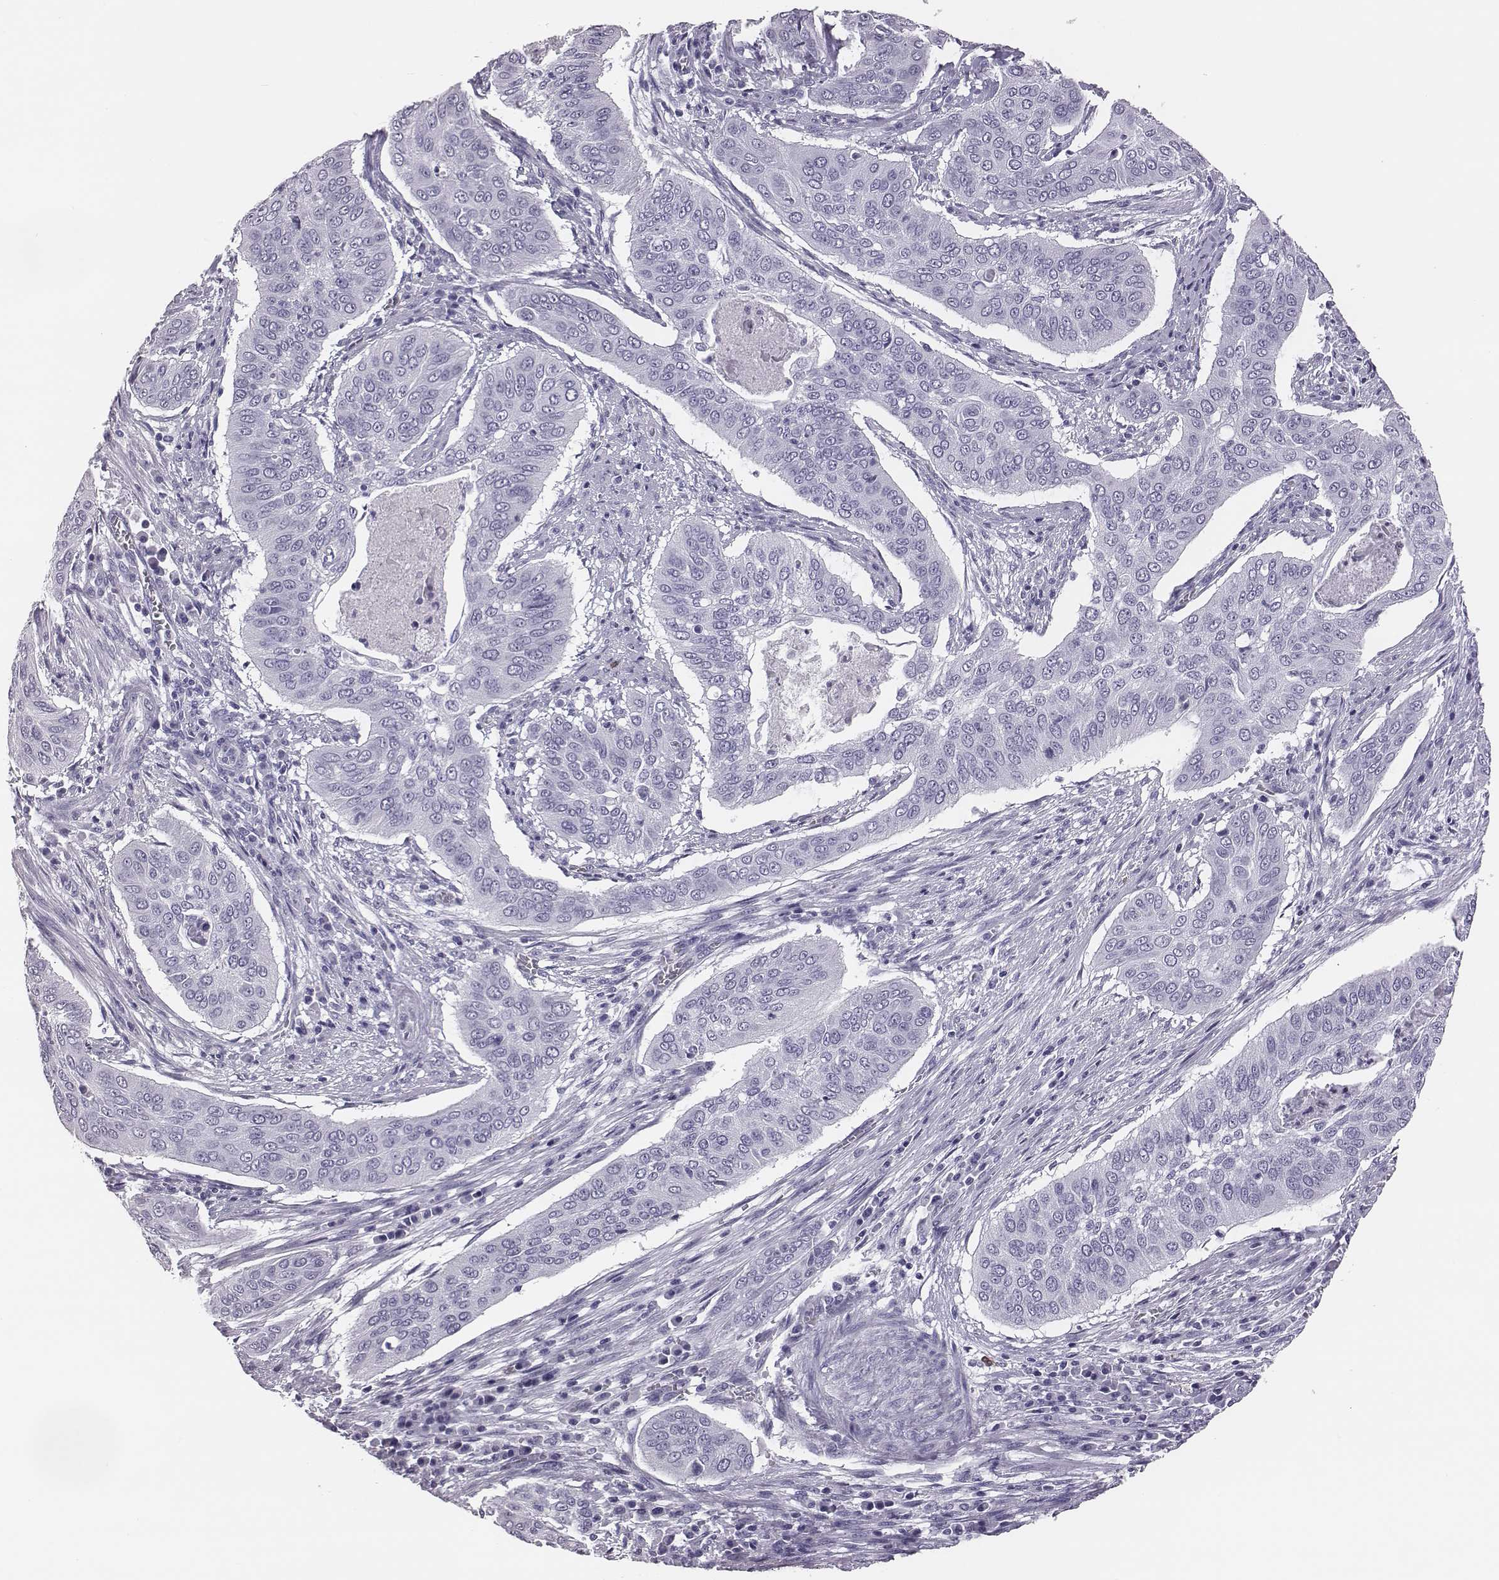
{"staining": {"intensity": "negative", "quantity": "none", "location": "none"}, "tissue": "cervical cancer", "cell_type": "Tumor cells", "image_type": "cancer", "snomed": [{"axis": "morphology", "description": "Squamous cell carcinoma, NOS"}, {"axis": "topography", "description": "Cervix"}], "caption": "This image is of squamous cell carcinoma (cervical) stained with immunohistochemistry to label a protein in brown with the nuclei are counter-stained blue. There is no positivity in tumor cells. (DAB (3,3'-diaminobenzidine) immunohistochemistry visualized using brightfield microscopy, high magnification).", "gene": "ACOD1", "patient": {"sex": "female", "age": 39}}